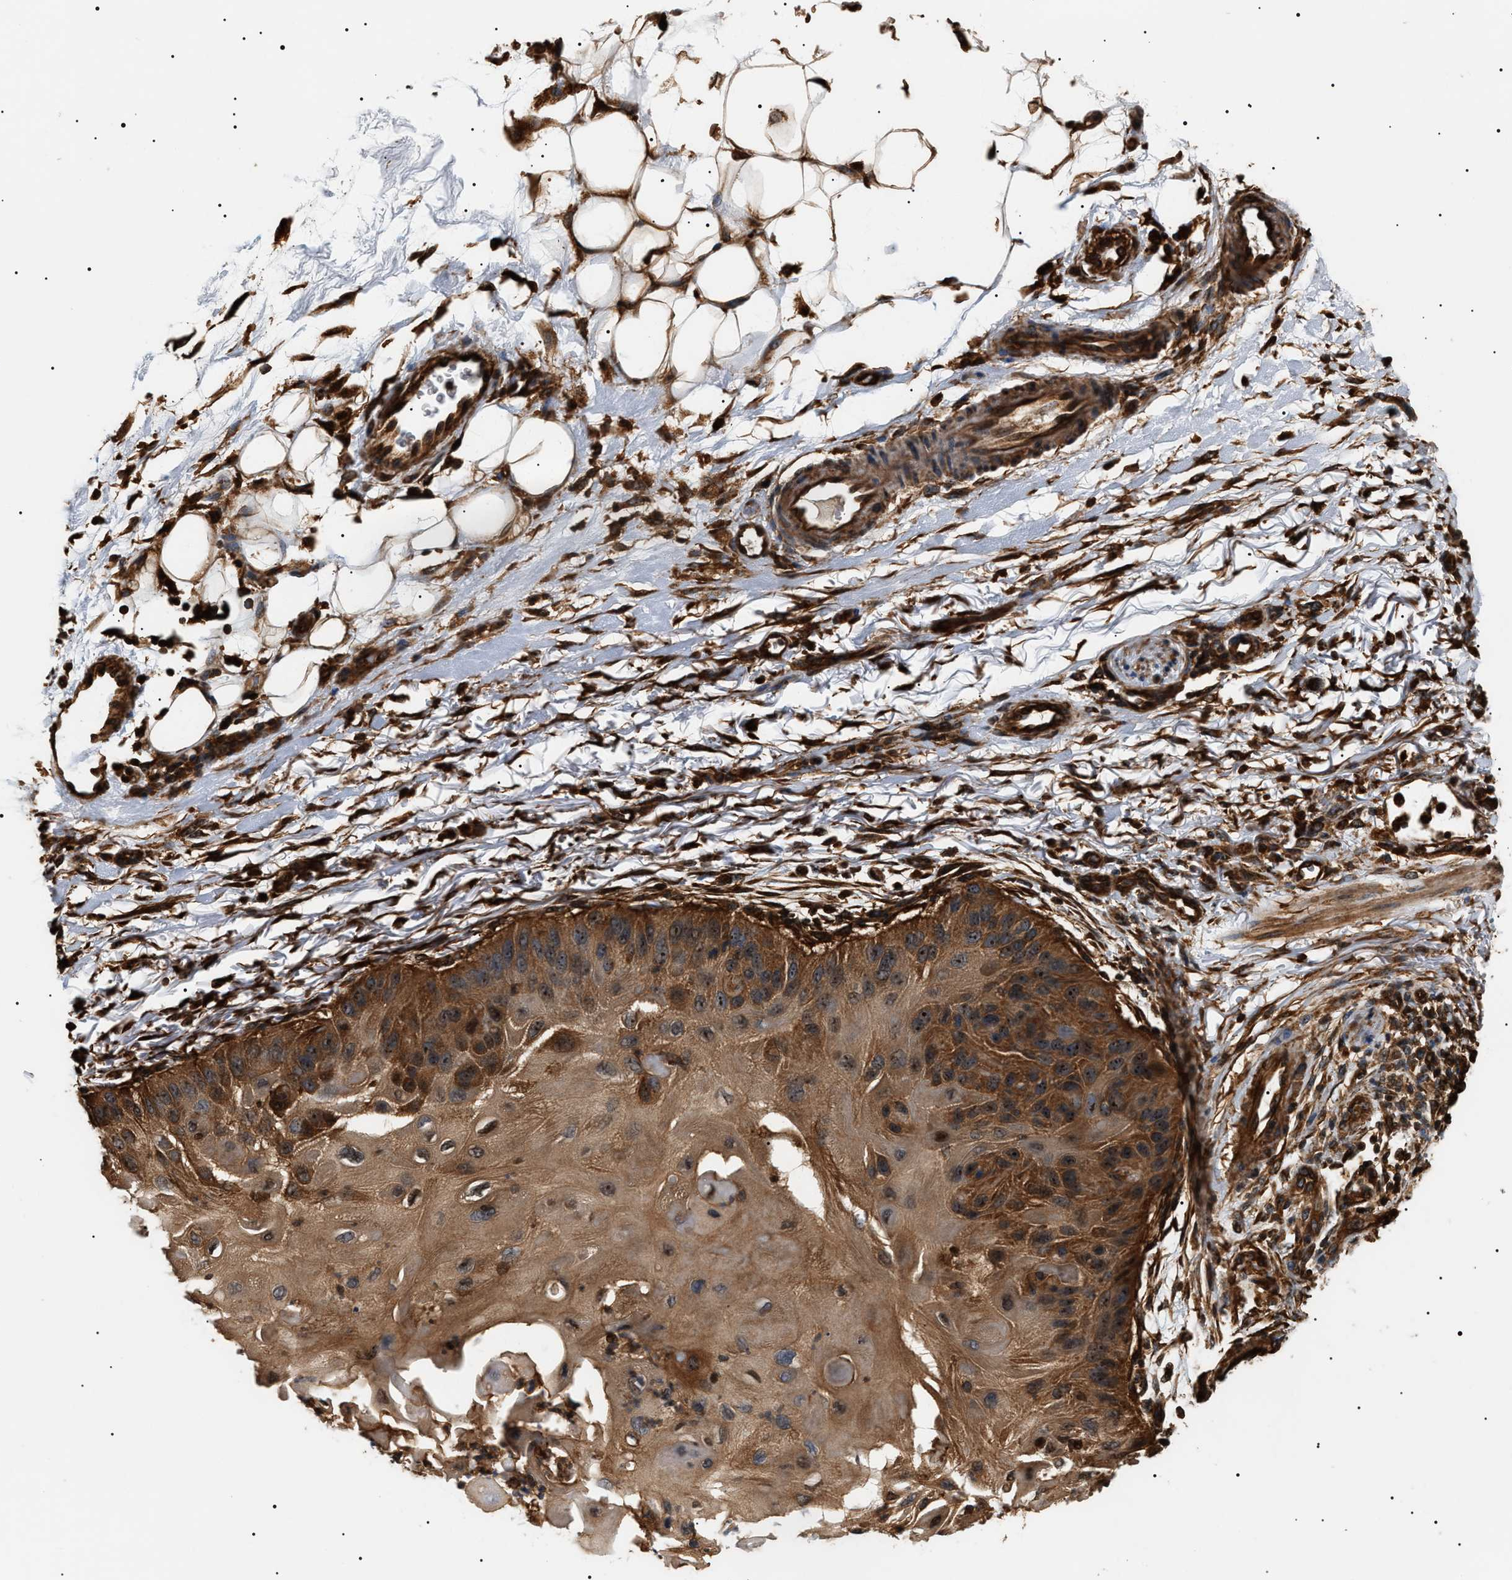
{"staining": {"intensity": "moderate", "quantity": ">75%", "location": "cytoplasmic/membranous,nuclear"}, "tissue": "skin cancer", "cell_type": "Tumor cells", "image_type": "cancer", "snomed": [{"axis": "morphology", "description": "Squamous cell carcinoma, NOS"}, {"axis": "topography", "description": "Skin"}], "caption": "High-power microscopy captured an IHC image of skin squamous cell carcinoma, revealing moderate cytoplasmic/membranous and nuclear staining in about >75% of tumor cells.", "gene": "SH3GLB2", "patient": {"sex": "female", "age": 77}}